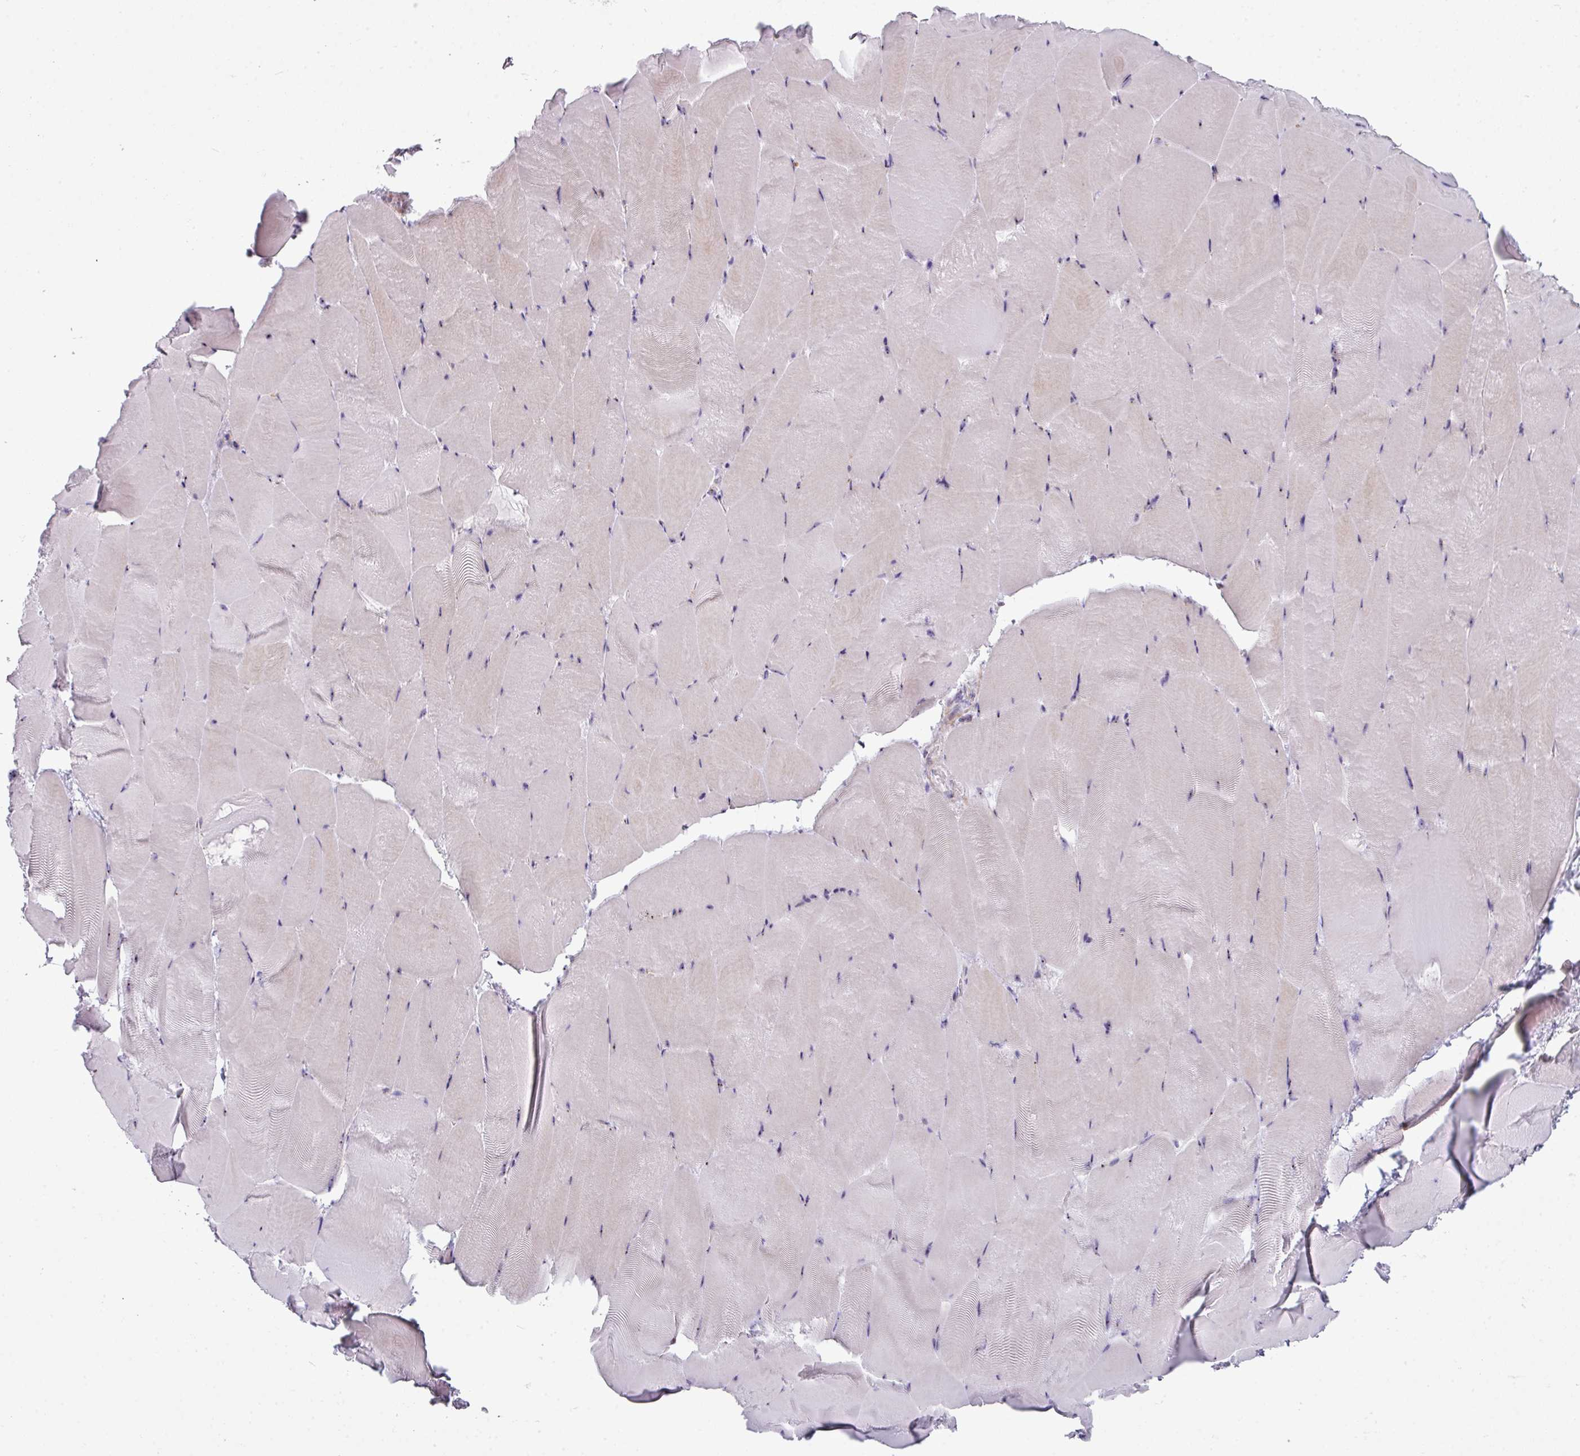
{"staining": {"intensity": "negative", "quantity": "none", "location": "none"}, "tissue": "skeletal muscle", "cell_type": "Myocytes", "image_type": "normal", "snomed": [{"axis": "morphology", "description": "Normal tissue, NOS"}, {"axis": "topography", "description": "Skeletal muscle"}], "caption": "Photomicrograph shows no significant protein positivity in myocytes of benign skeletal muscle. (Stains: DAB immunohistochemistry with hematoxylin counter stain, Microscopy: brightfield microscopy at high magnification).", "gene": "BMS1", "patient": {"sex": "female", "age": 64}}